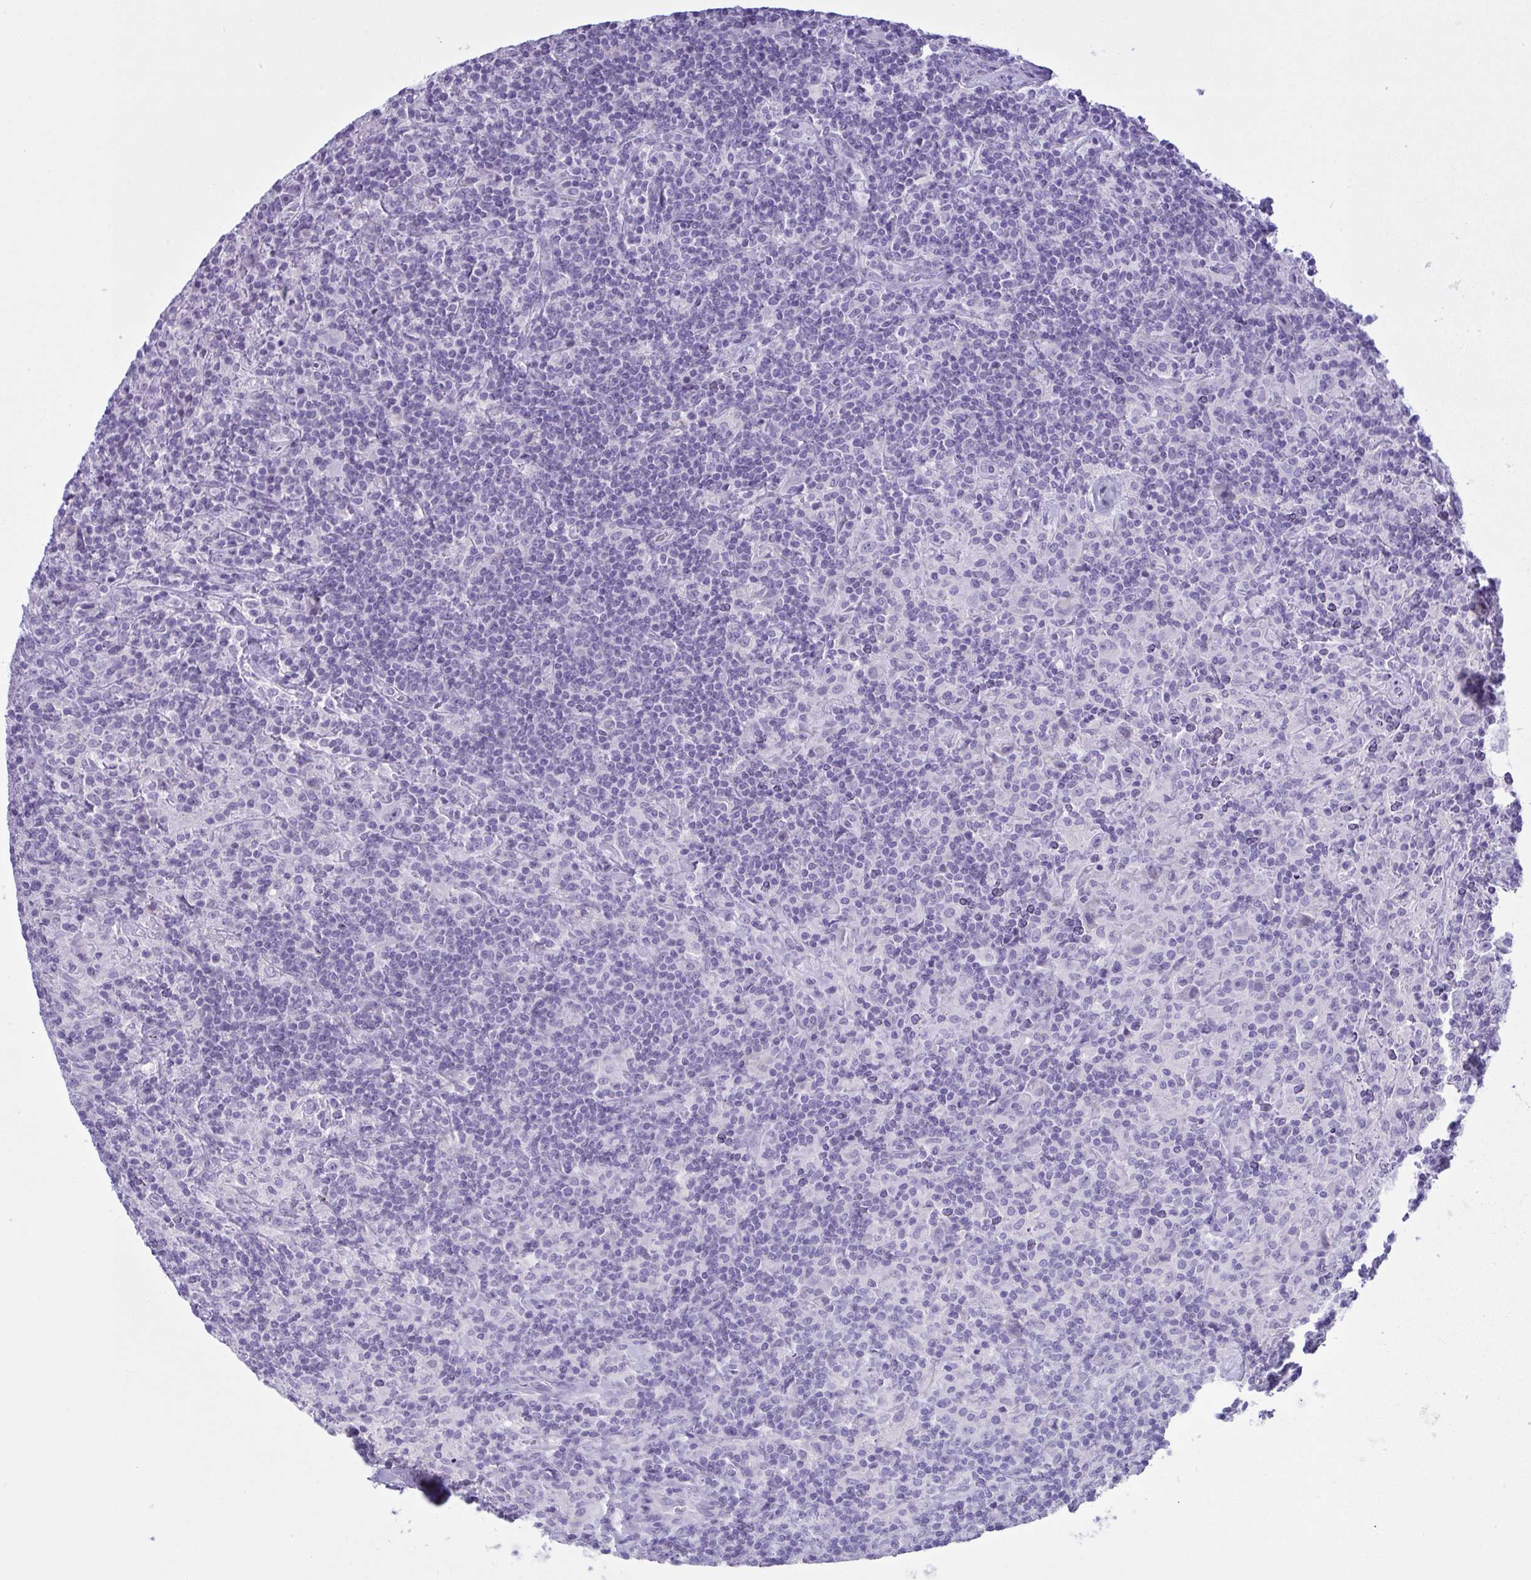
{"staining": {"intensity": "negative", "quantity": "none", "location": "none"}, "tissue": "lymphoma", "cell_type": "Tumor cells", "image_type": "cancer", "snomed": [{"axis": "morphology", "description": "Hodgkin's disease, NOS"}, {"axis": "topography", "description": "Lymph node"}], "caption": "High power microscopy micrograph of an immunohistochemistry image of Hodgkin's disease, revealing no significant expression in tumor cells. The staining was performed using DAB to visualize the protein expression in brown, while the nuclei were stained in blue with hematoxylin (Magnification: 20x).", "gene": "GLB1L2", "patient": {"sex": "male", "age": 70}}